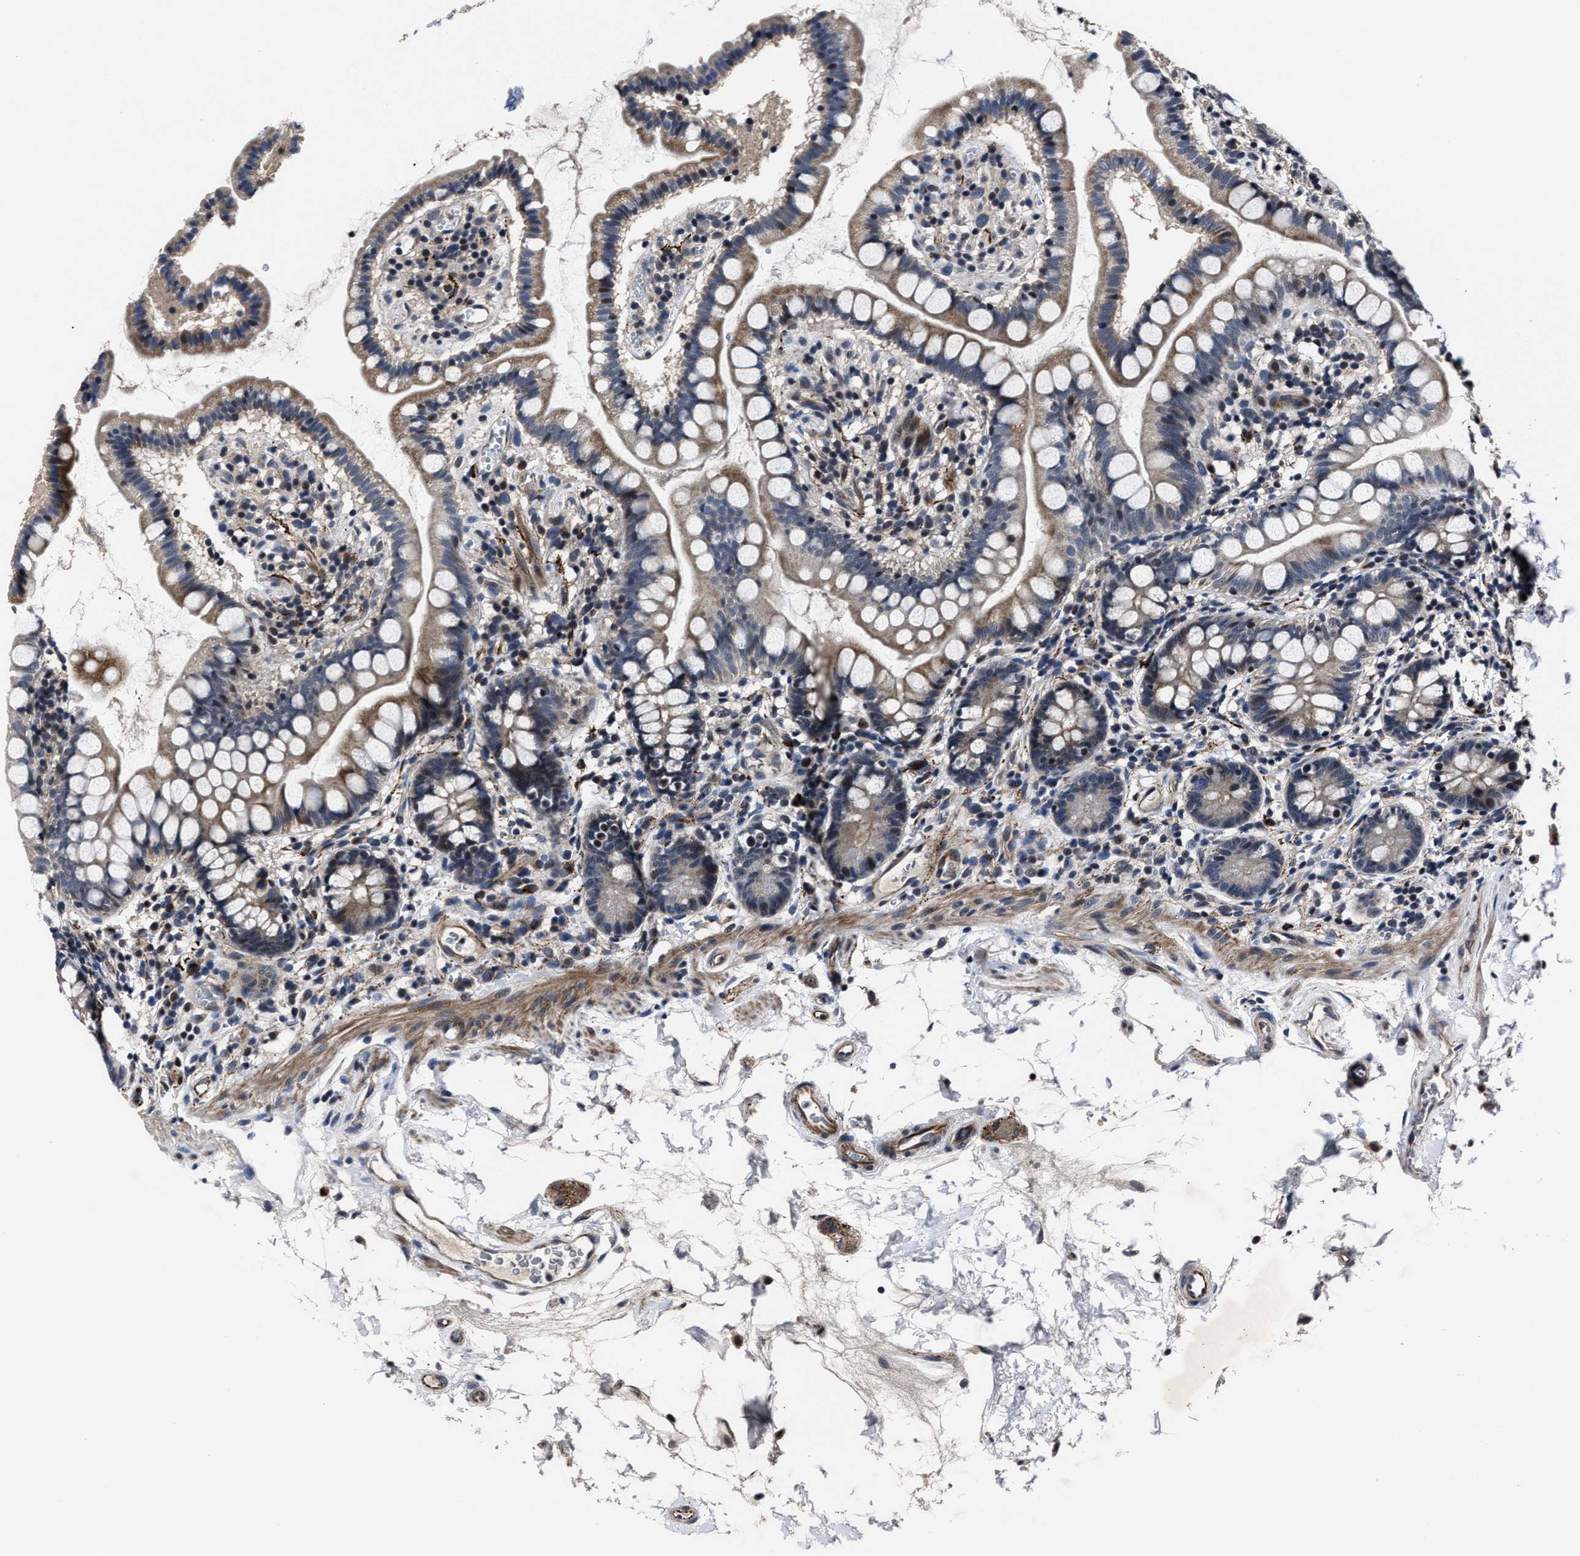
{"staining": {"intensity": "moderate", "quantity": "<25%", "location": "cytoplasmic/membranous"}, "tissue": "small intestine", "cell_type": "Glandular cells", "image_type": "normal", "snomed": [{"axis": "morphology", "description": "Normal tissue, NOS"}, {"axis": "topography", "description": "Small intestine"}], "caption": "Small intestine stained with DAB (3,3'-diaminobenzidine) IHC exhibits low levels of moderate cytoplasmic/membranous positivity in about <25% of glandular cells.", "gene": "RSBN1L", "patient": {"sex": "female", "age": 84}}